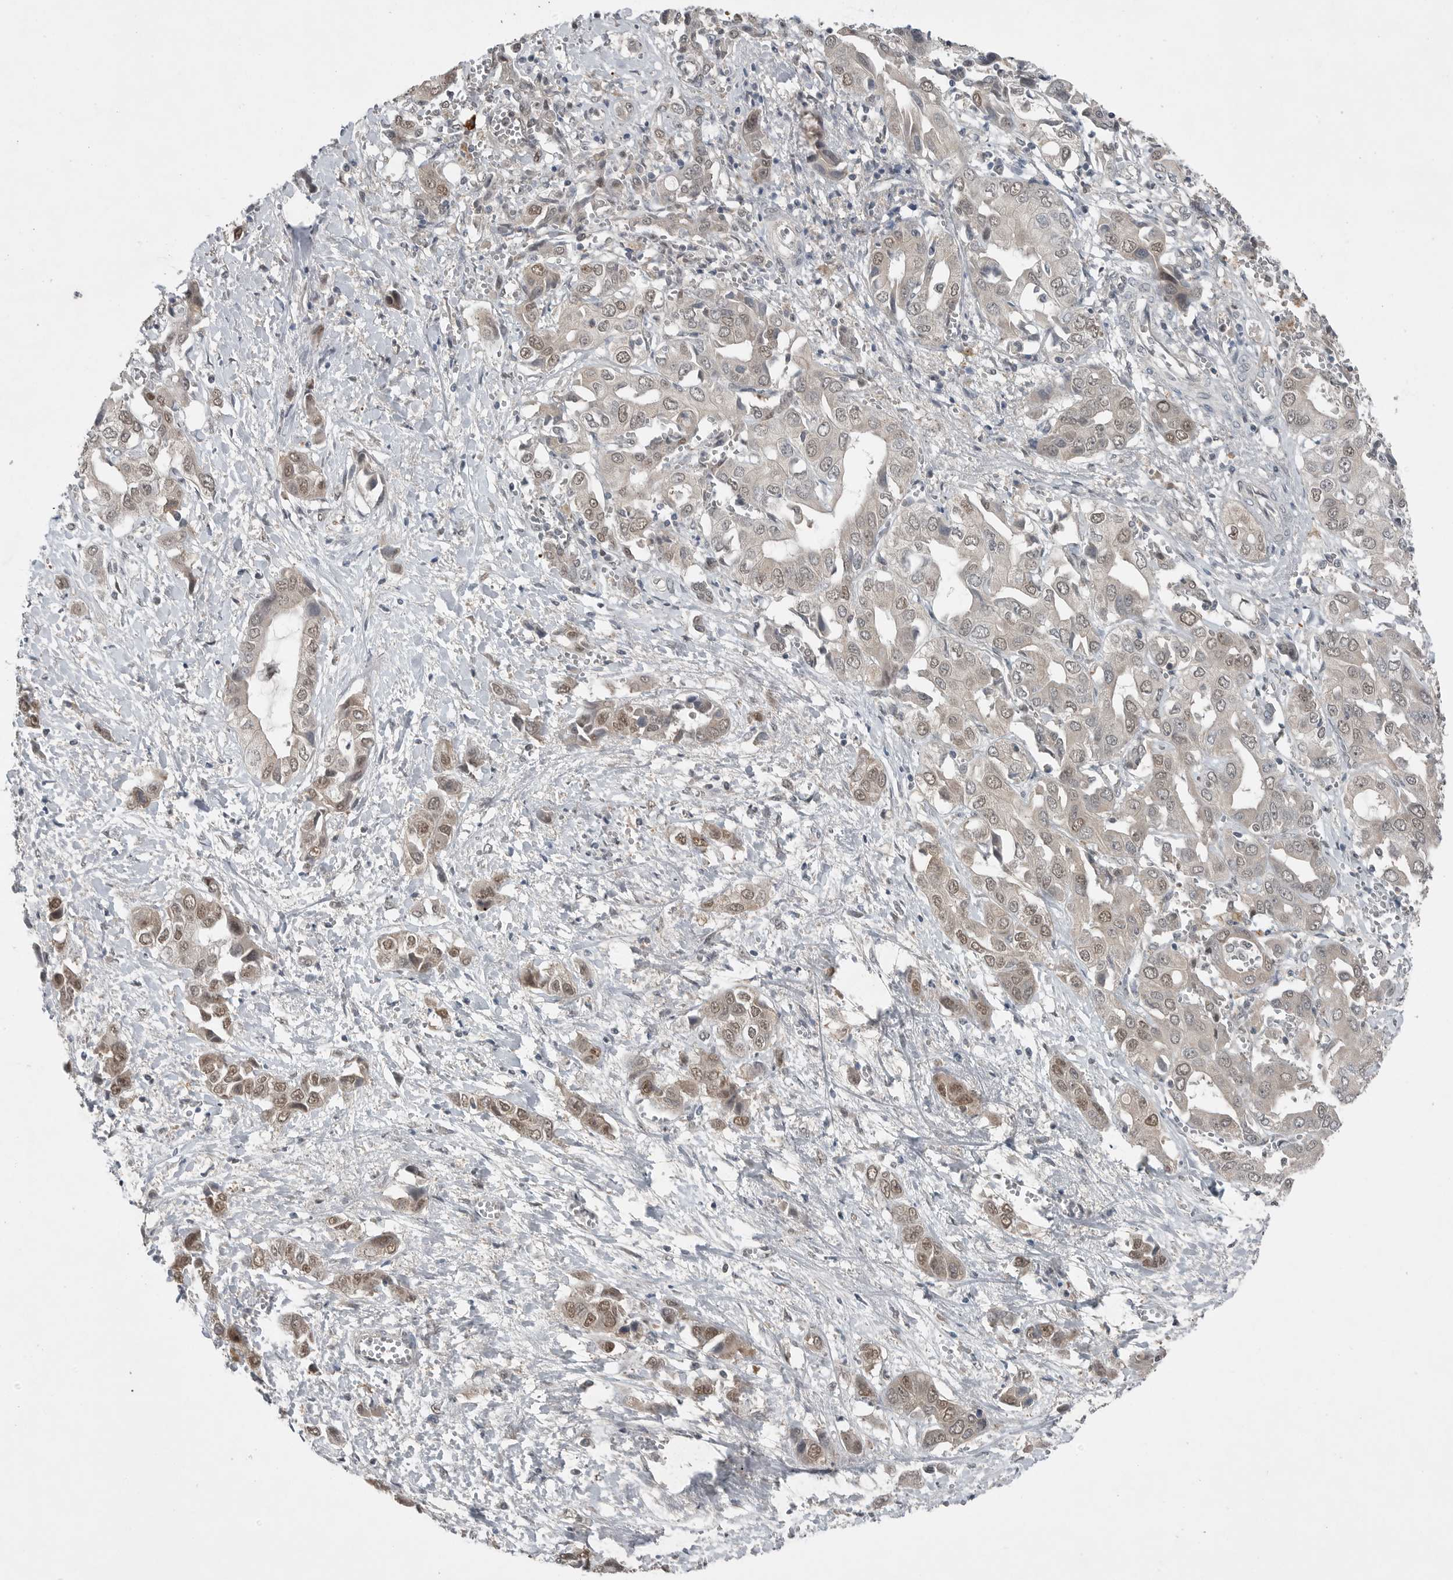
{"staining": {"intensity": "weak", "quantity": "25%-75%", "location": "nuclear"}, "tissue": "liver cancer", "cell_type": "Tumor cells", "image_type": "cancer", "snomed": [{"axis": "morphology", "description": "Cholangiocarcinoma"}, {"axis": "topography", "description": "Liver"}], "caption": "Protein positivity by immunohistochemistry (IHC) reveals weak nuclear staining in about 25%-75% of tumor cells in cholangiocarcinoma (liver).", "gene": "MFAP3L", "patient": {"sex": "female", "age": 52}}